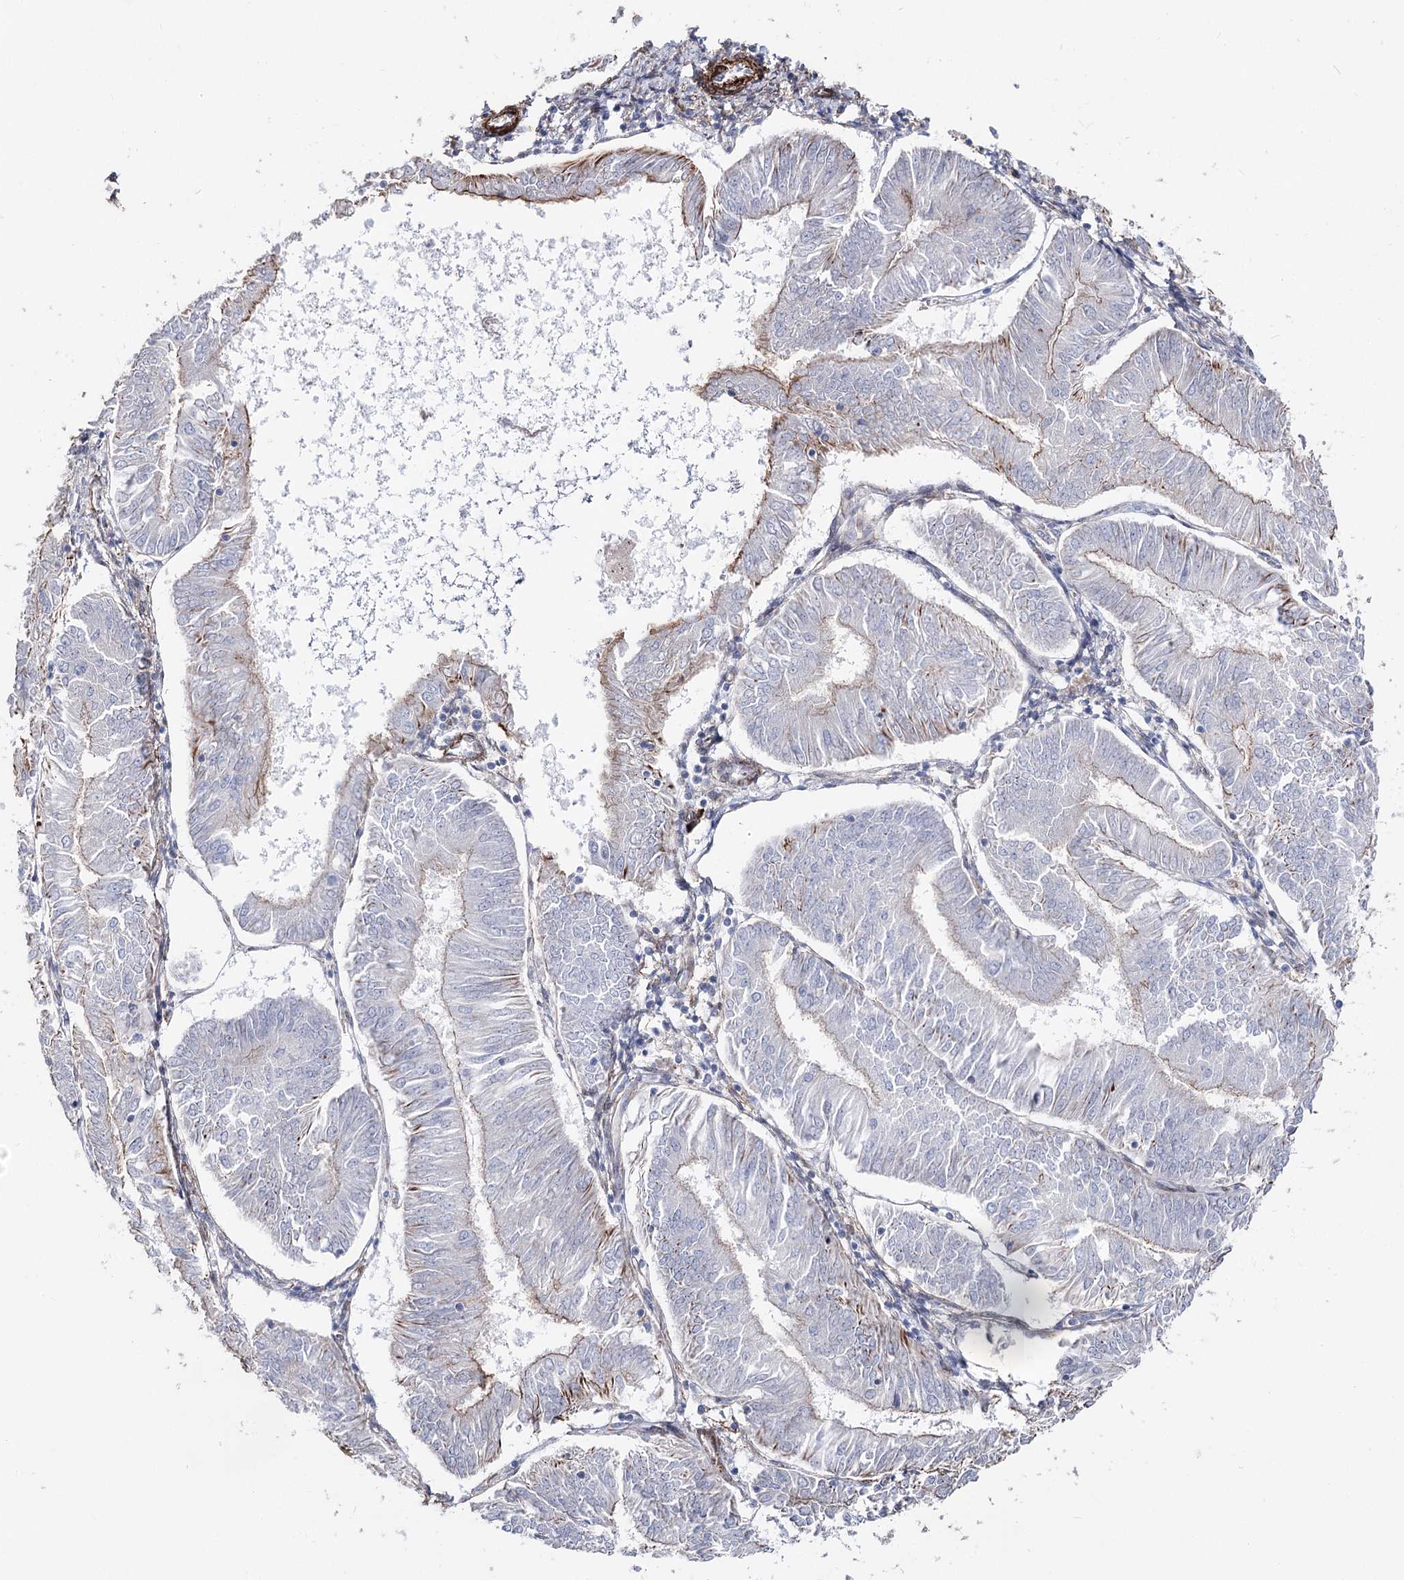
{"staining": {"intensity": "moderate", "quantity": "<25%", "location": "cytoplasmic/membranous"}, "tissue": "endometrial cancer", "cell_type": "Tumor cells", "image_type": "cancer", "snomed": [{"axis": "morphology", "description": "Adenocarcinoma, NOS"}, {"axis": "topography", "description": "Endometrium"}], "caption": "This photomicrograph exhibits immunohistochemistry staining of human adenocarcinoma (endometrial), with low moderate cytoplasmic/membranous positivity in approximately <25% of tumor cells.", "gene": "ARHGAP20", "patient": {"sex": "female", "age": 58}}